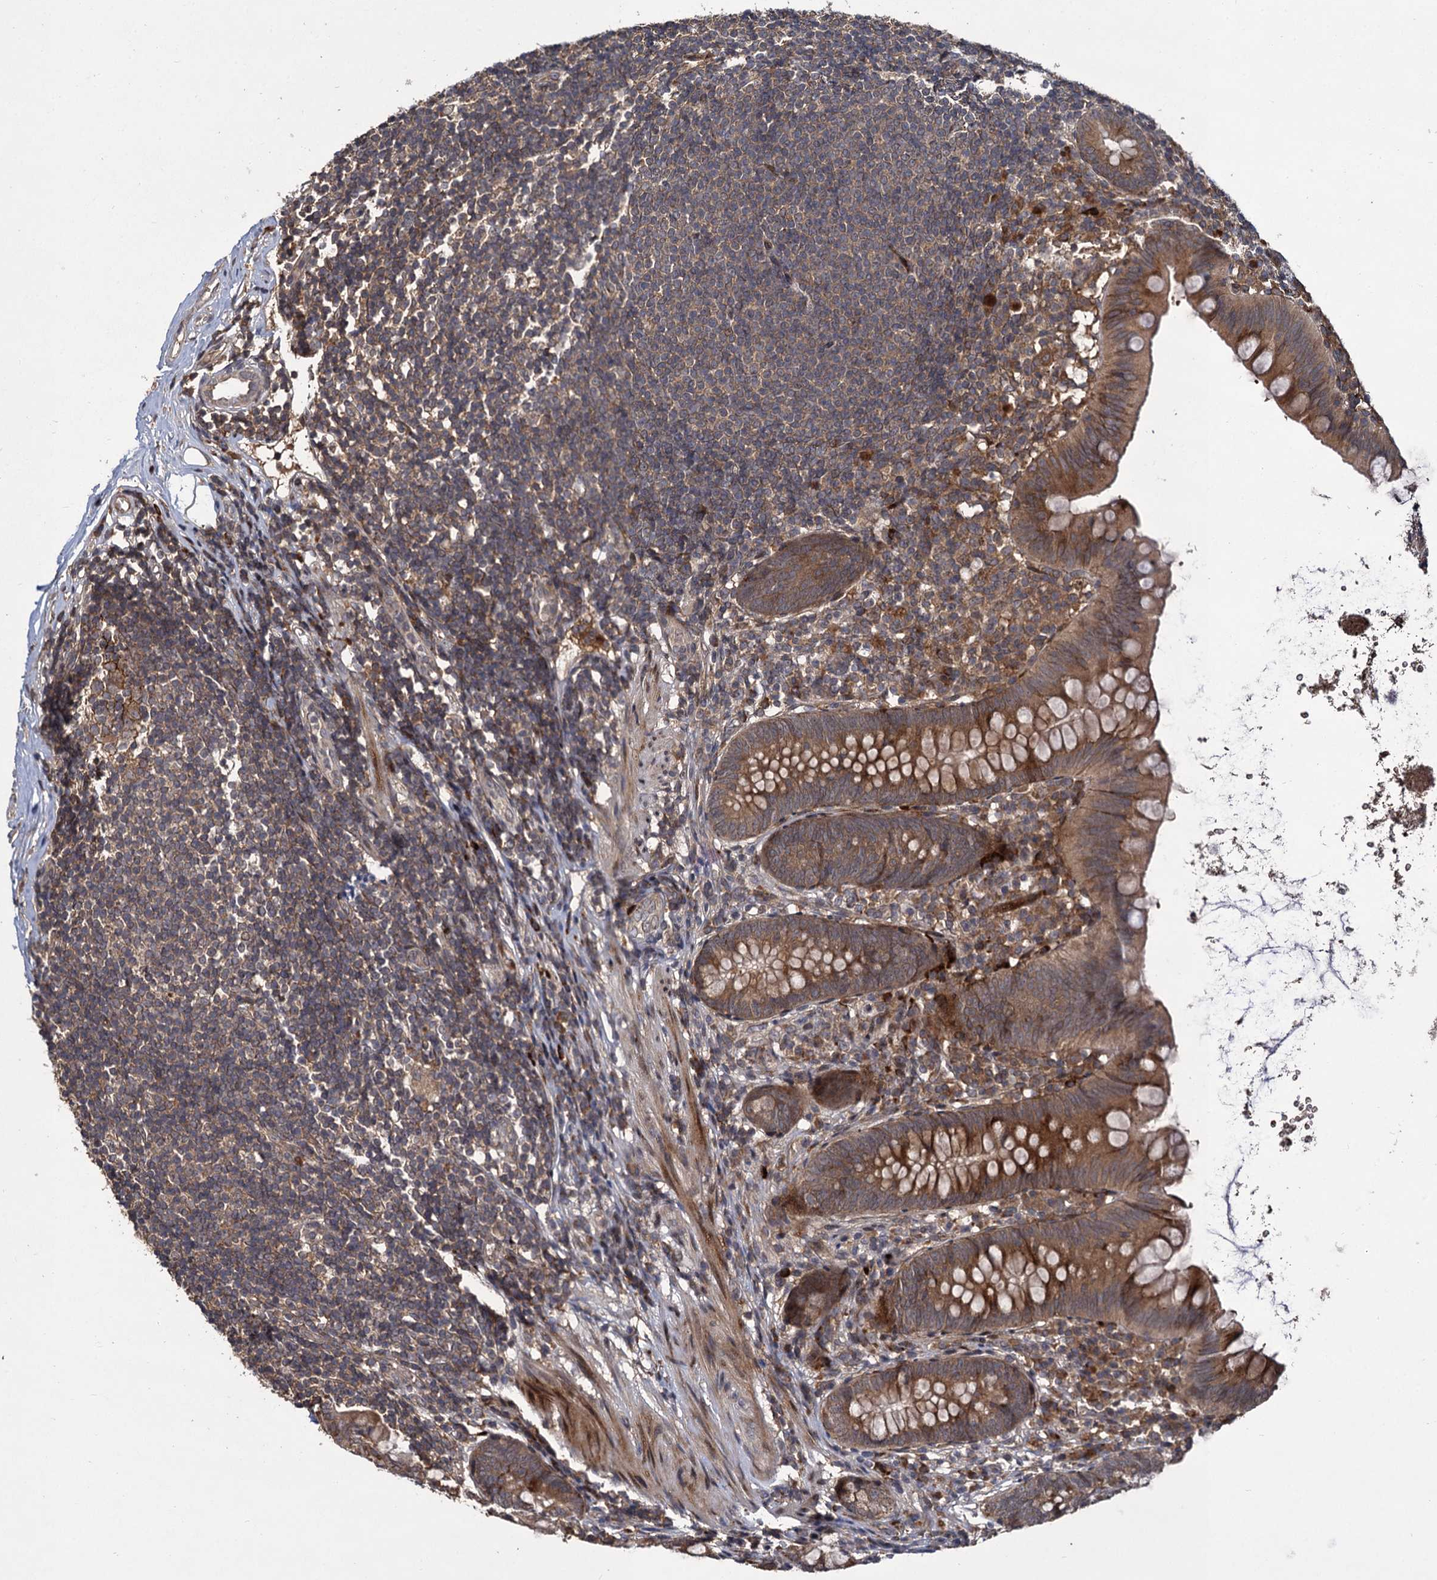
{"staining": {"intensity": "moderate", "quantity": ">75%", "location": "cytoplasmic/membranous"}, "tissue": "appendix", "cell_type": "Glandular cells", "image_type": "normal", "snomed": [{"axis": "morphology", "description": "Normal tissue, NOS"}, {"axis": "topography", "description": "Appendix"}], "caption": "Immunohistochemistry (IHC) of benign human appendix reveals medium levels of moderate cytoplasmic/membranous staining in approximately >75% of glandular cells. Immunohistochemistry stains the protein of interest in brown and the nuclei are stained blue.", "gene": "INPPL1", "patient": {"sex": "female", "age": 62}}